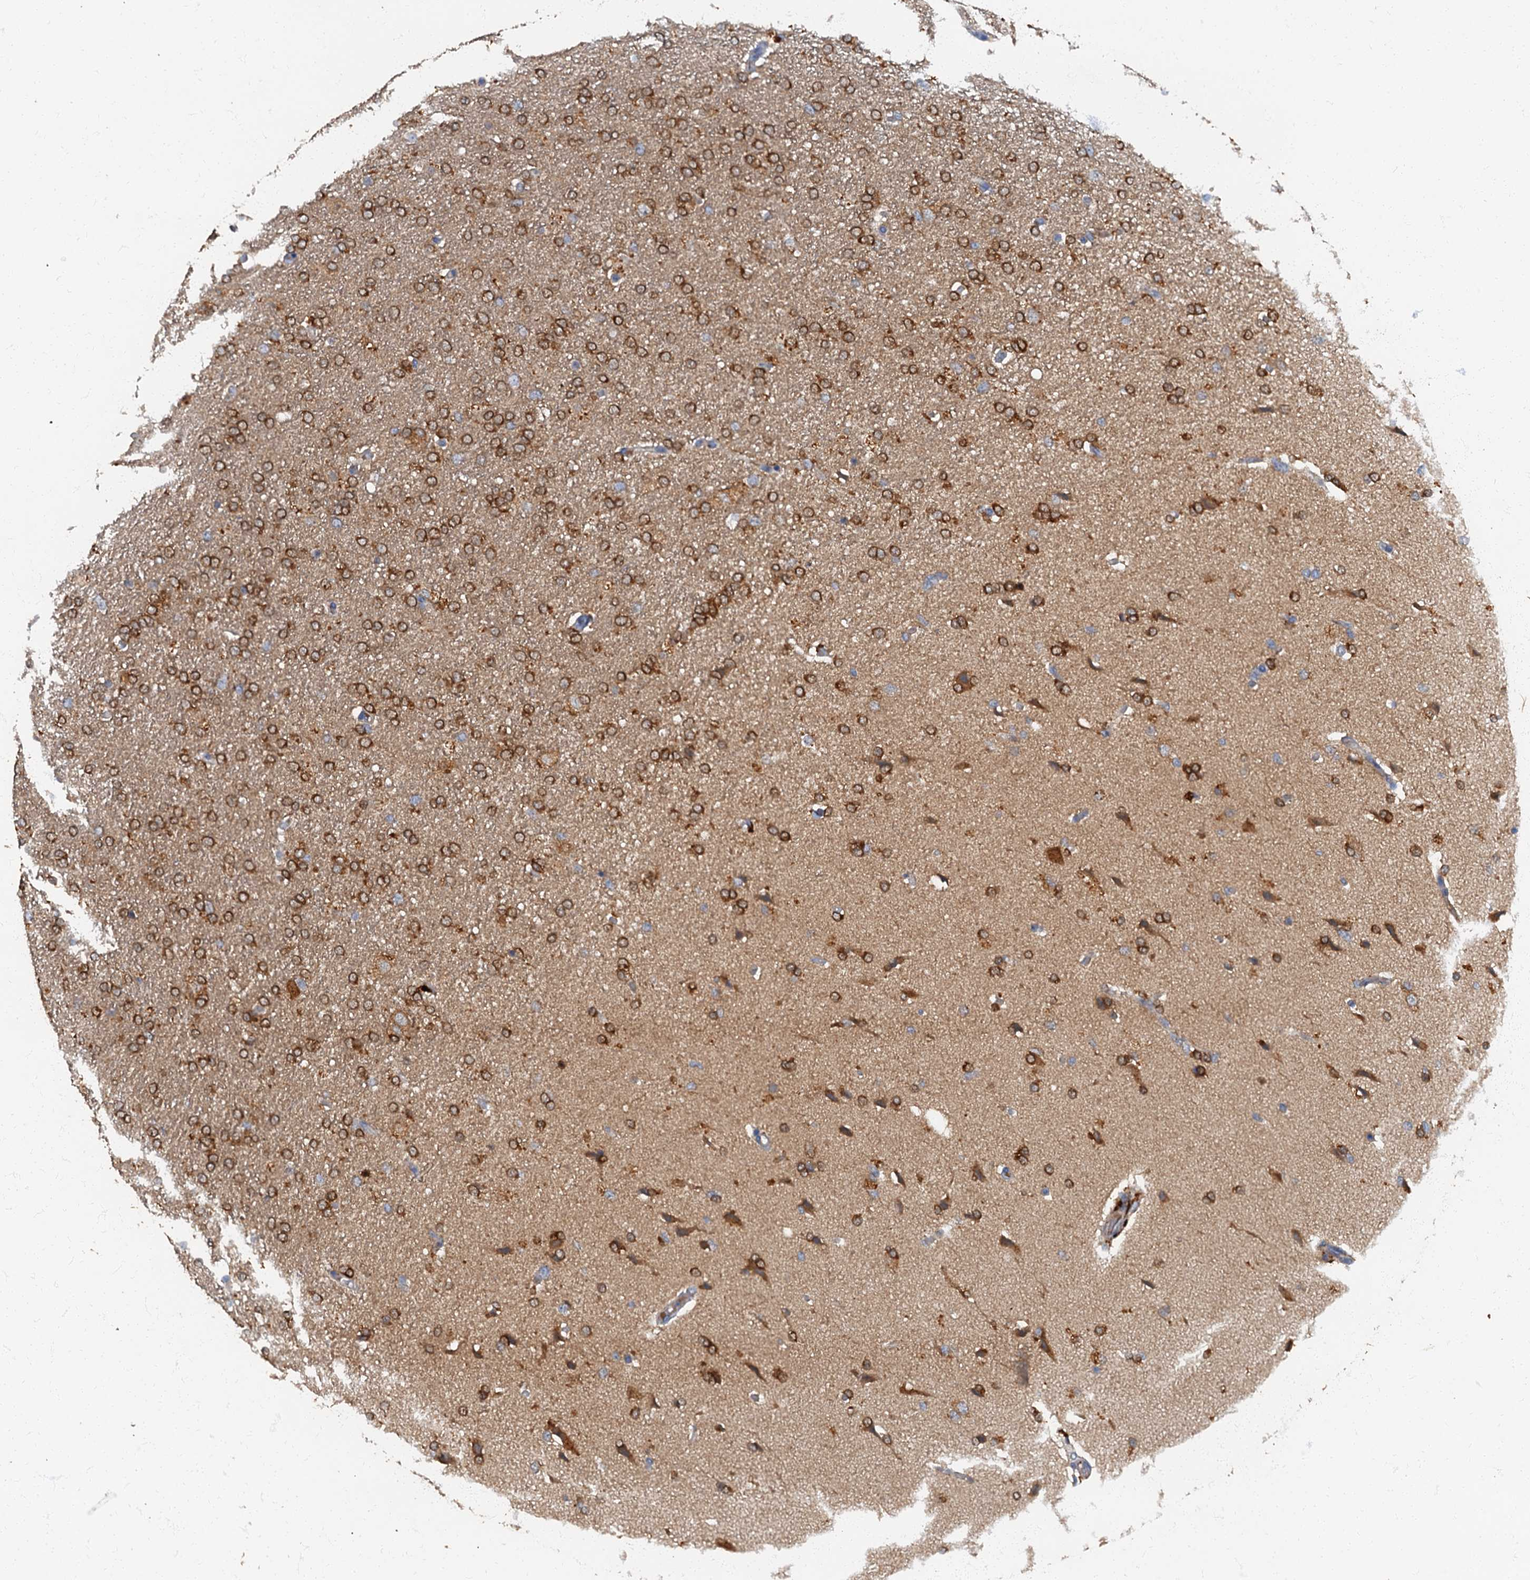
{"staining": {"intensity": "moderate", "quantity": ">75%", "location": "cytoplasmic/membranous"}, "tissue": "glioma", "cell_type": "Tumor cells", "image_type": "cancer", "snomed": [{"axis": "morphology", "description": "Glioma, malignant, High grade"}, {"axis": "topography", "description": "Brain"}], "caption": "Protein staining demonstrates moderate cytoplasmic/membranous staining in approximately >75% of tumor cells in malignant high-grade glioma. Immunohistochemistry (ihc) stains the protein in brown and the nuclei are stained blue.", "gene": "ARL11", "patient": {"sex": "male", "age": 72}}